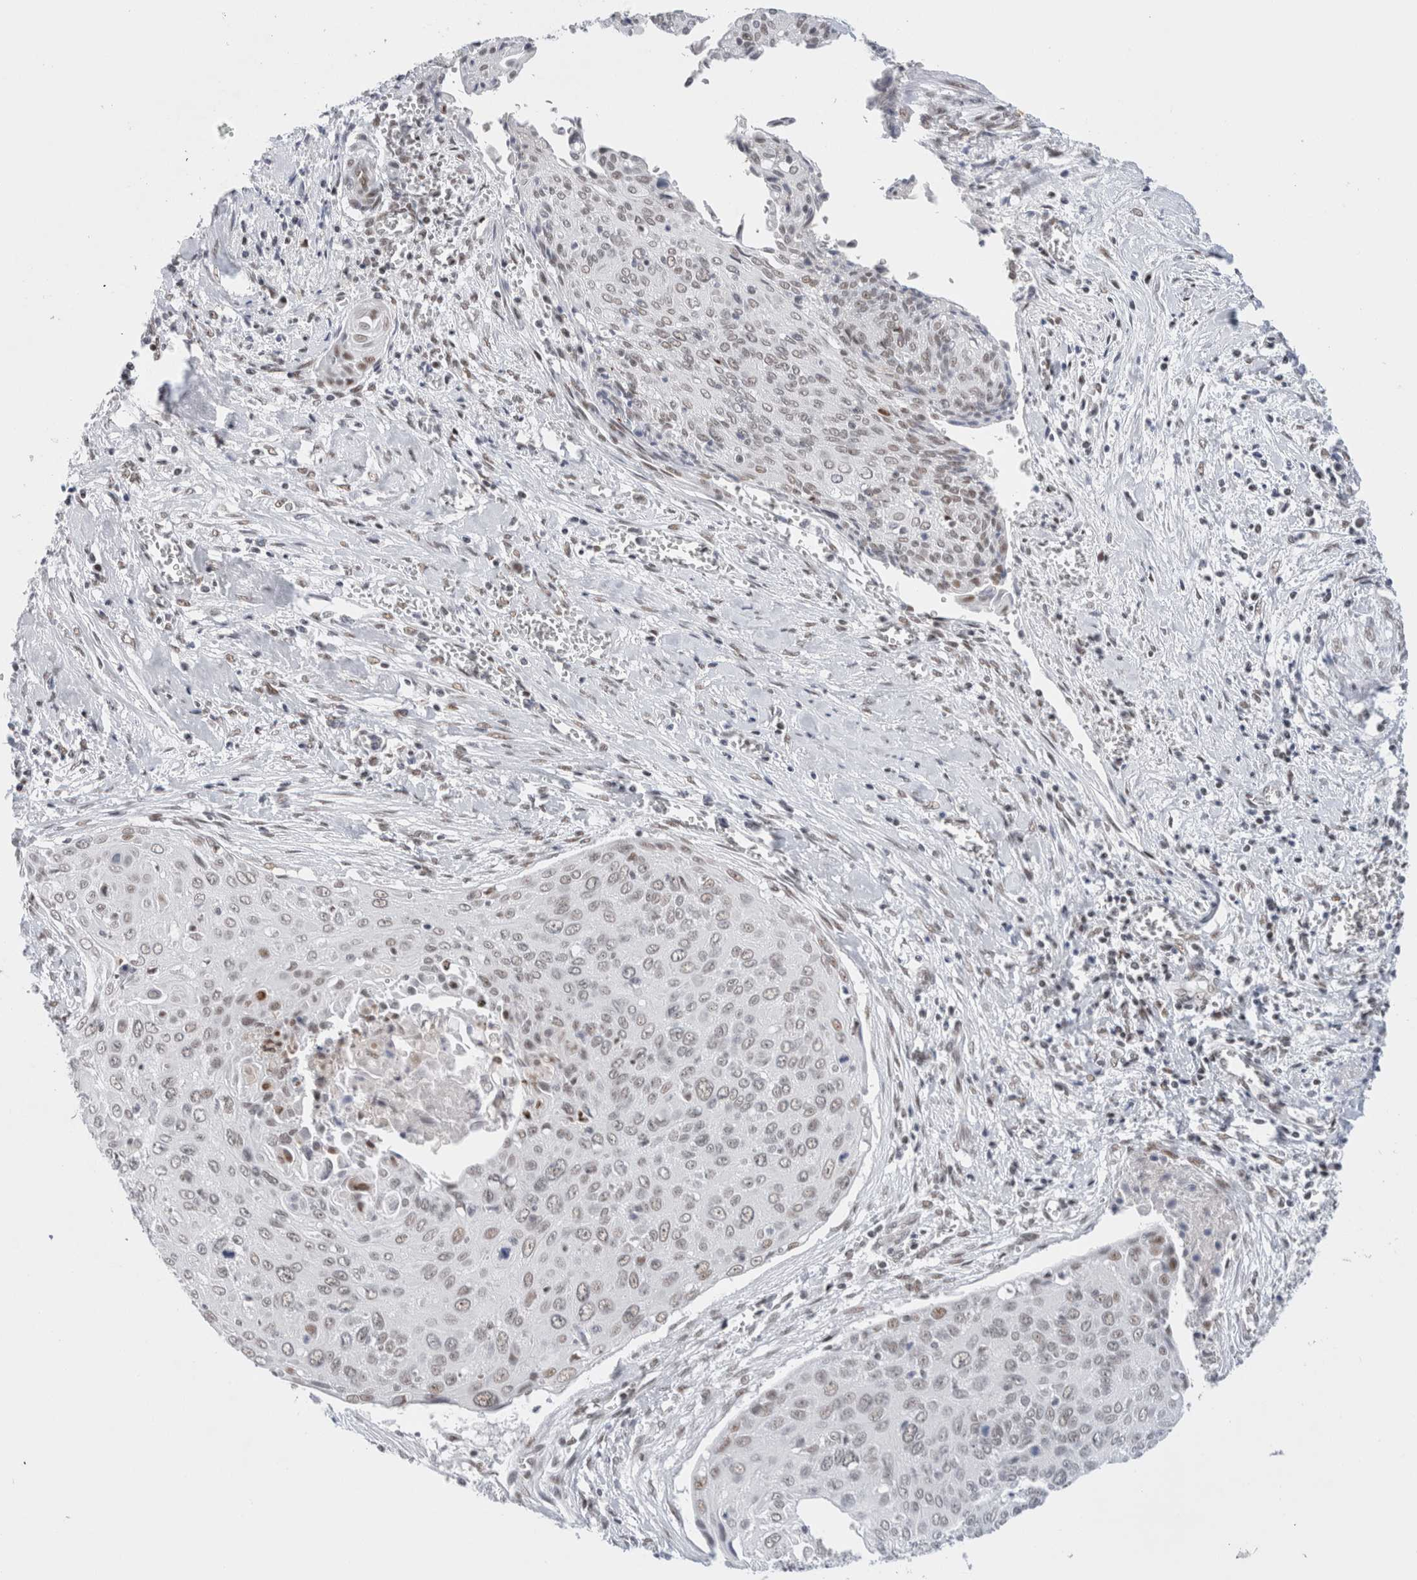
{"staining": {"intensity": "weak", "quantity": "25%-75%", "location": "nuclear"}, "tissue": "cervical cancer", "cell_type": "Tumor cells", "image_type": "cancer", "snomed": [{"axis": "morphology", "description": "Squamous cell carcinoma, NOS"}, {"axis": "topography", "description": "Cervix"}], "caption": "This is a photomicrograph of immunohistochemistry staining of cervical squamous cell carcinoma, which shows weak expression in the nuclear of tumor cells.", "gene": "COPS7A", "patient": {"sex": "female", "age": 55}}